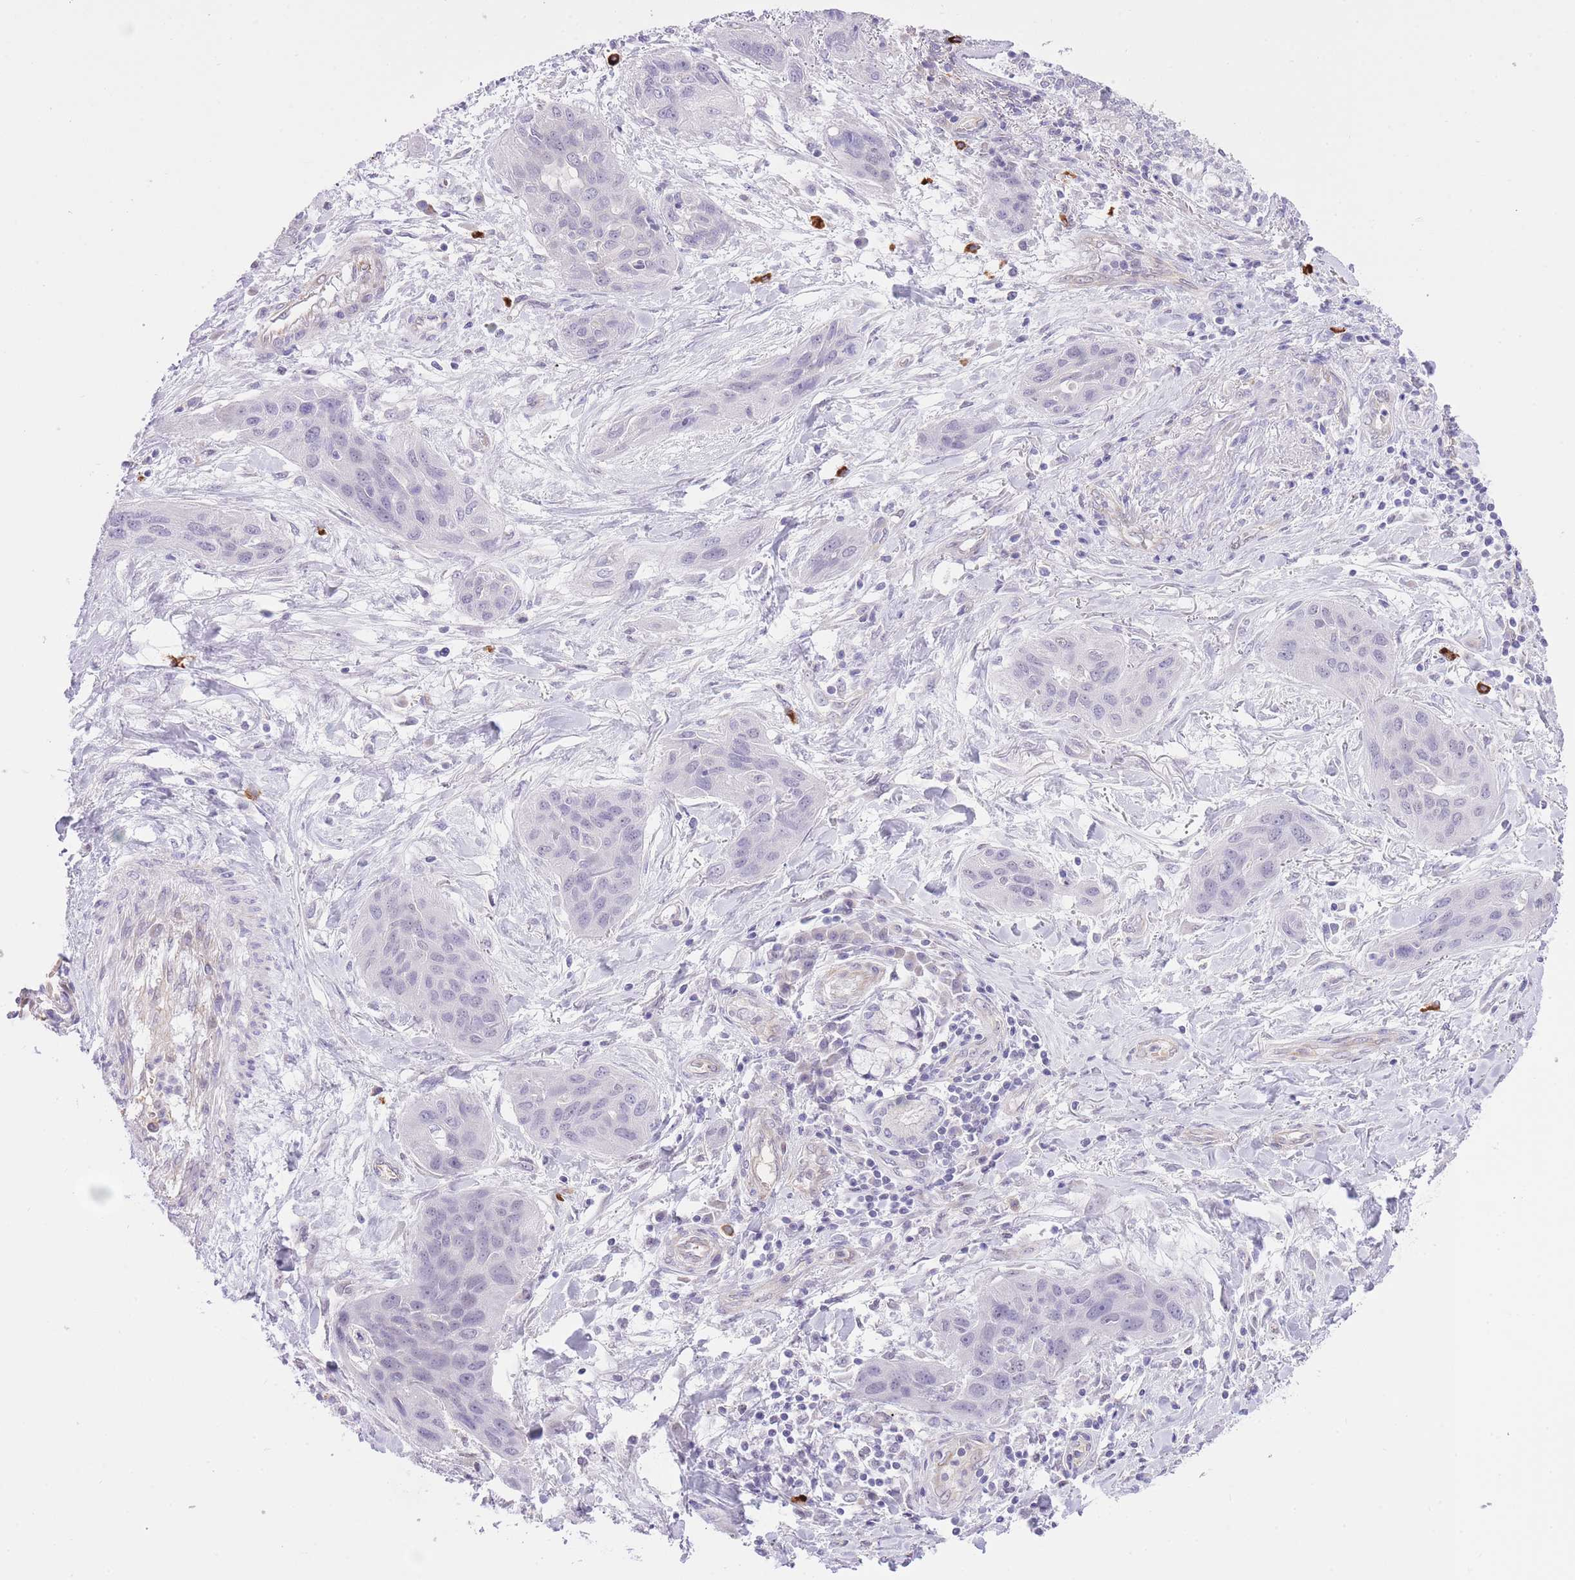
{"staining": {"intensity": "negative", "quantity": "none", "location": "none"}, "tissue": "lung cancer", "cell_type": "Tumor cells", "image_type": "cancer", "snomed": [{"axis": "morphology", "description": "Squamous cell carcinoma, NOS"}, {"axis": "topography", "description": "Lung"}], "caption": "Tumor cells show no significant expression in lung cancer (squamous cell carcinoma). Brightfield microscopy of IHC stained with DAB (brown) and hematoxylin (blue), captured at high magnification.", "gene": "MEIOSIN", "patient": {"sex": "female", "age": 70}}